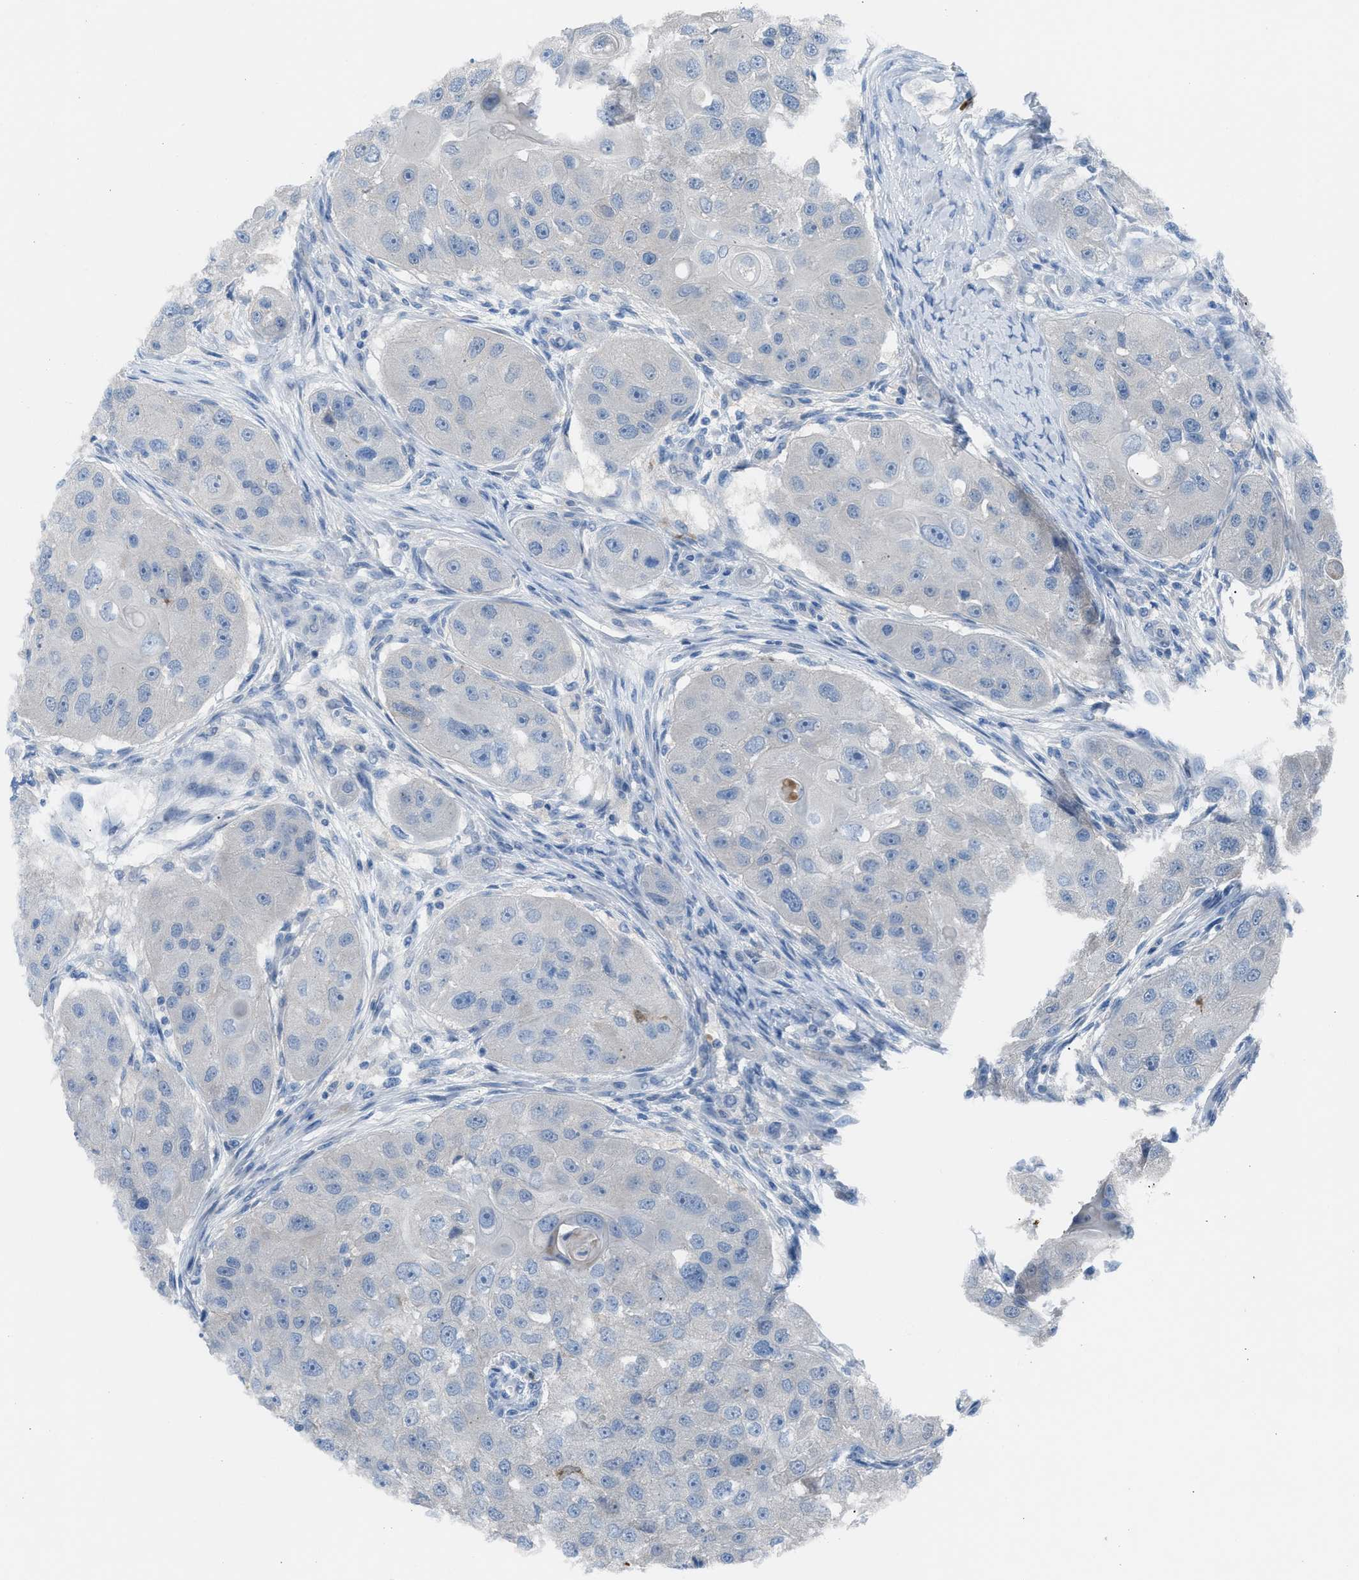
{"staining": {"intensity": "negative", "quantity": "none", "location": "none"}, "tissue": "head and neck cancer", "cell_type": "Tumor cells", "image_type": "cancer", "snomed": [{"axis": "morphology", "description": "Normal tissue, NOS"}, {"axis": "morphology", "description": "Squamous cell carcinoma, NOS"}, {"axis": "topography", "description": "Skeletal muscle"}, {"axis": "topography", "description": "Head-Neck"}], "caption": "An IHC micrograph of head and neck cancer (squamous cell carcinoma) is shown. There is no staining in tumor cells of head and neck cancer (squamous cell carcinoma). (Brightfield microscopy of DAB (3,3'-diaminobenzidine) IHC at high magnification).", "gene": "CLEC10A", "patient": {"sex": "male", "age": 51}}